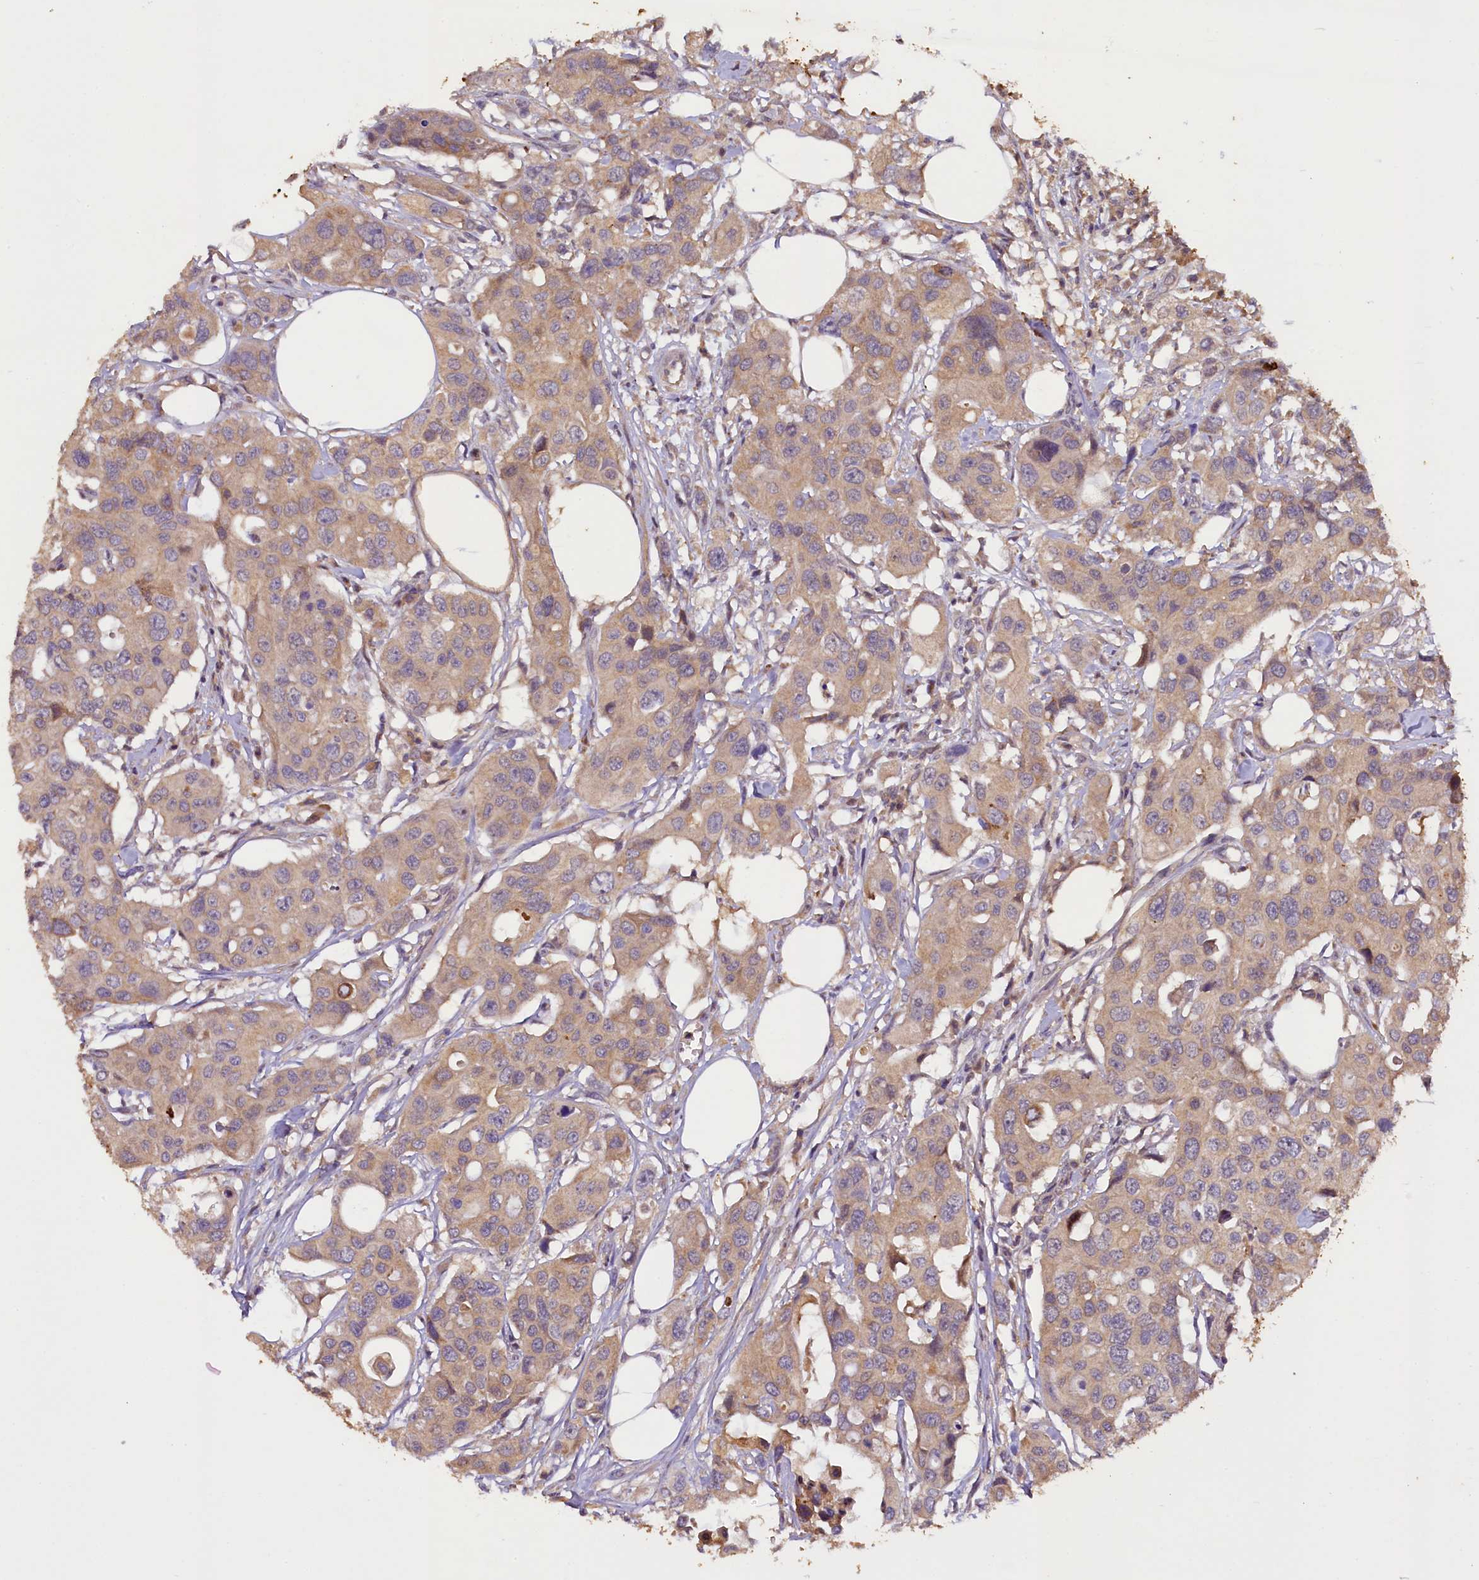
{"staining": {"intensity": "moderate", "quantity": ">75%", "location": "cytoplasmic/membranous"}, "tissue": "colorectal cancer", "cell_type": "Tumor cells", "image_type": "cancer", "snomed": [{"axis": "morphology", "description": "Adenocarcinoma, NOS"}, {"axis": "topography", "description": "Colon"}], "caption": "Immunohistochemical staining of human colorectal cancer shows moderate cytoplasmic/membranous protein expression in approximately >75% of tumor cells.", "gene": "PLXNB1", "patient": {"sex": "male", "age": 77}}